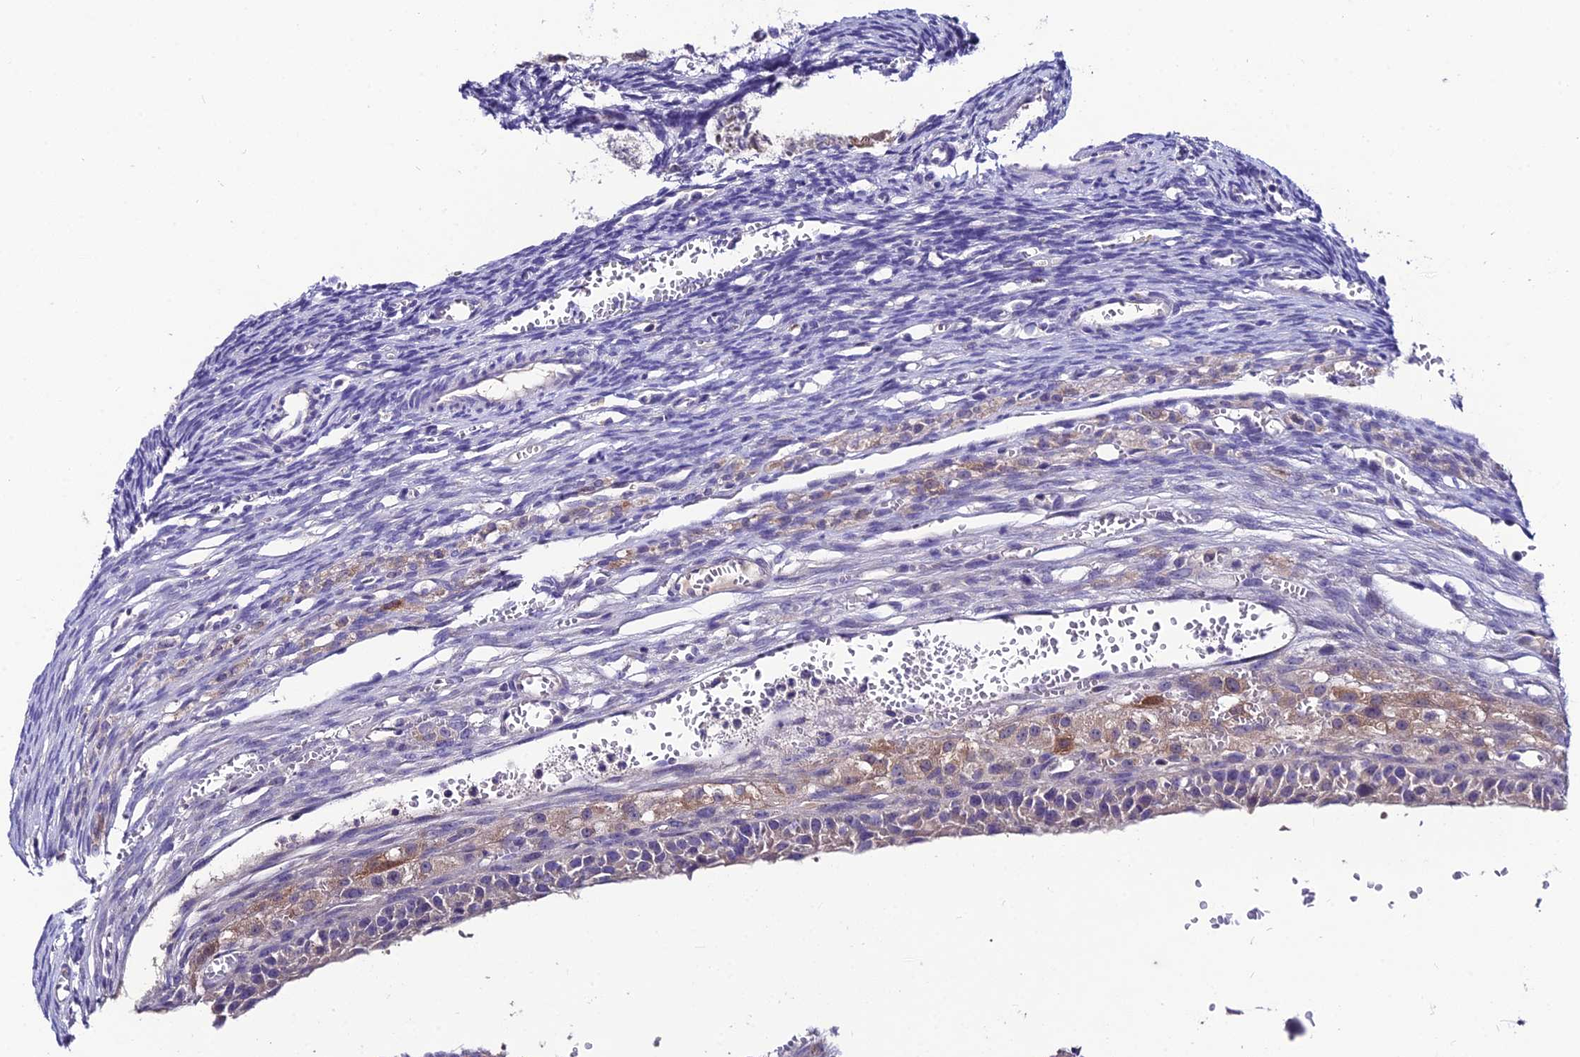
{"staining": {"intensity": "negative", "quantity": "none", "location": "none"}, "tissue": "ovary", "cell_type": "Follicle cells", "image_type": "normal", "snomed": [{"axis": "morphology", "description": "Normal tissue, NOS"}, {"axis": "topography", "description": "Ovary"}], "caption": "The immunohistochemistry (IHC) histopathology image has no significant positivity in follicle cells of ovary.", "gene": "LGALS7", "patient": {"sex": "female", "age": 39}}